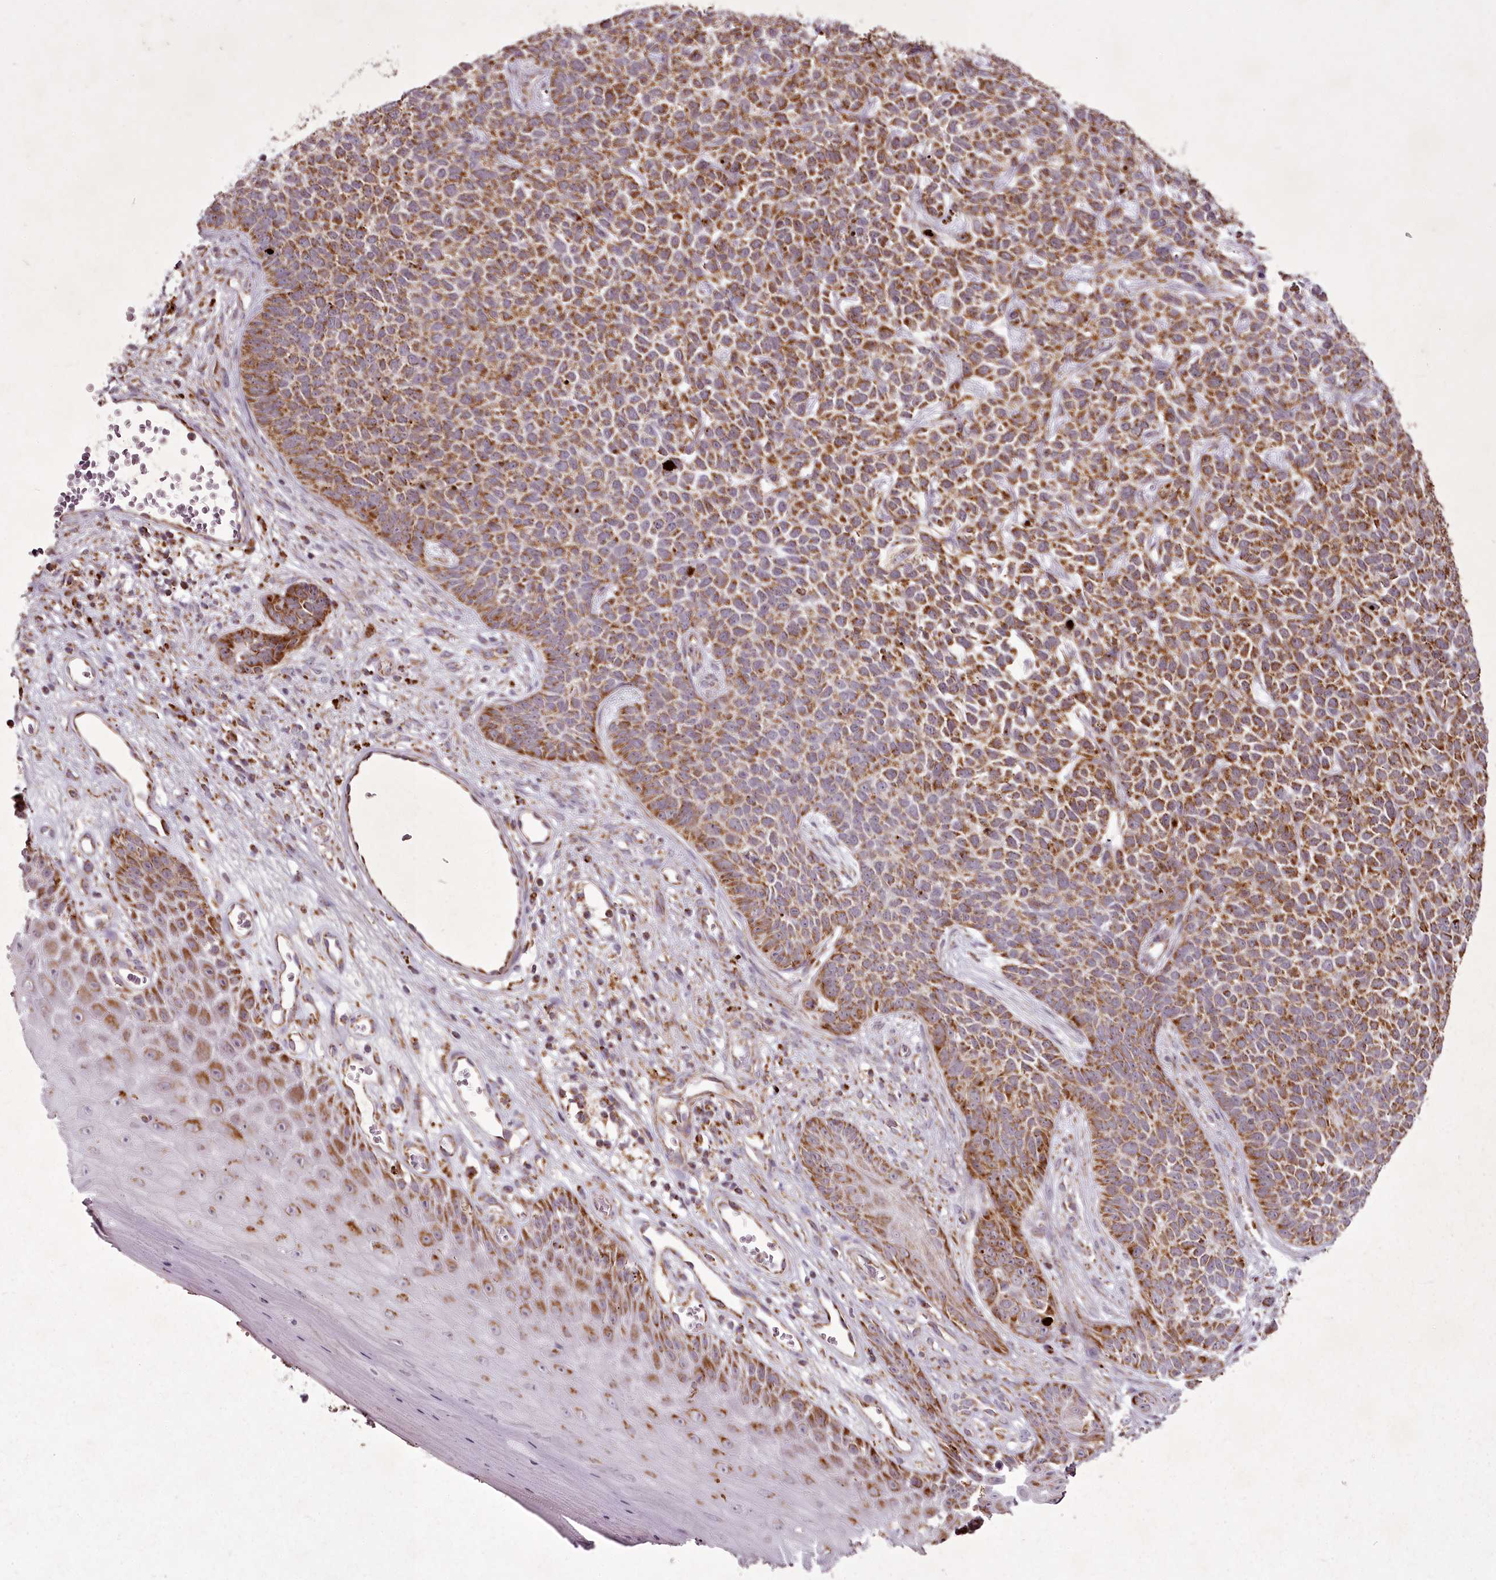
{"staining": {"intensity": "moderate", "quantity": ">75%", "location": "cytoplasmic/membranous"}, "tissue": "skin cancer", "cell_type": "Tumor cells", "image_type": "cancer", "snomed": [{"axis": "morphology", "description": "Basal cell carcinoma"}, {"axis": "topography", "description": "Skin"}], "caption": "This photomicrograph shows immunohistochemistry (IHC) staining of skin basal cell carcinoma, with medium moderate cytoplasmic/membranous staining in about >75% of tumor cells.", "gene": "CHCHD2", "patient": {"sex": "female", "age": 84}}